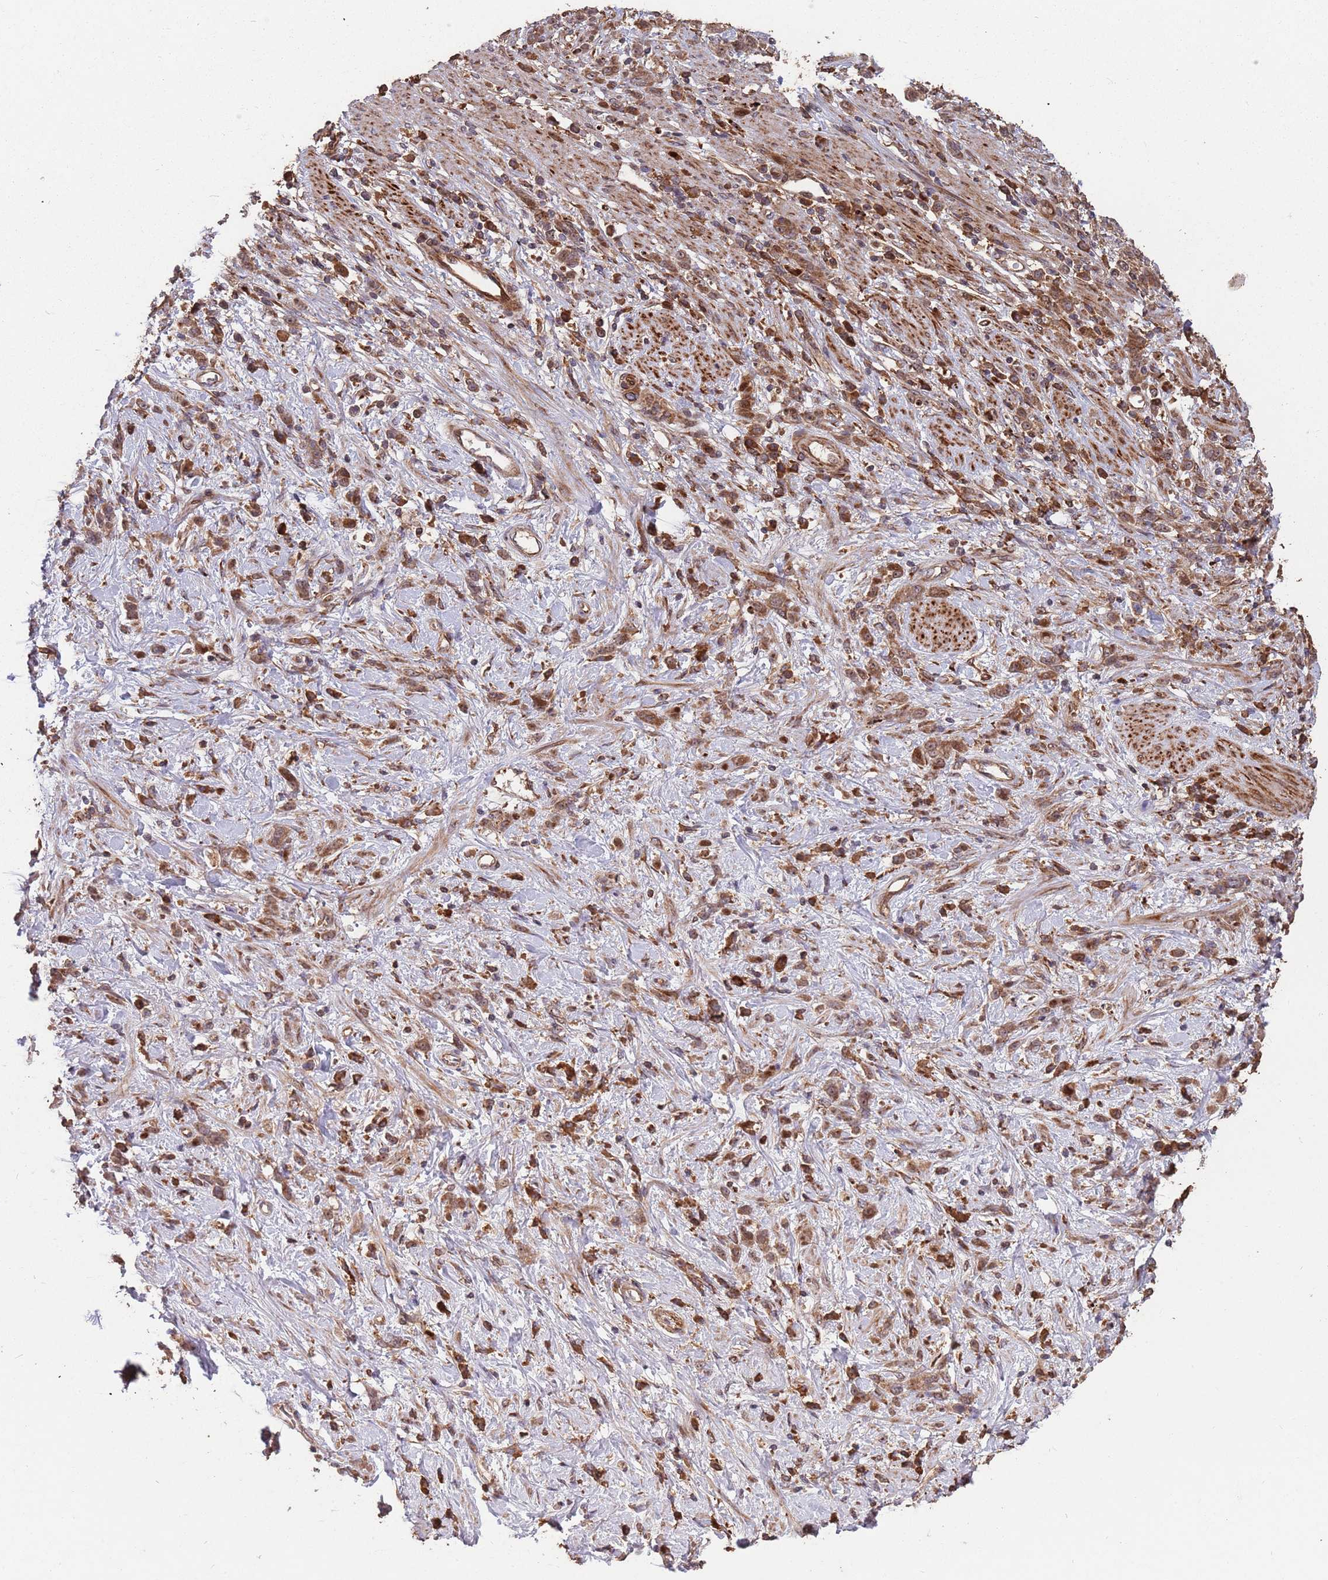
{"staining": {"intensity": "moderate", "quantity": ">75%", "location": "cytoplasmic/membranous,nuclear"}, "tissue": "stomach cancer", "cell_type": "Tumor cells", "image_type": "cancer", "snomed": [{"axis": "morphology", "description": "Adenocarcinoma, NOS"}, {"axis": "topography", "description": "Stomach"}], "caption": "Protein expression by immunohistochemistry exhibits moderate cytoplasmic/membranous and nuclear expression in approximately >75% of tumor cells in stomach adenocarcinoma.", "gene": "ZNF428", "patient": {"sex": "female", "age": 60}}